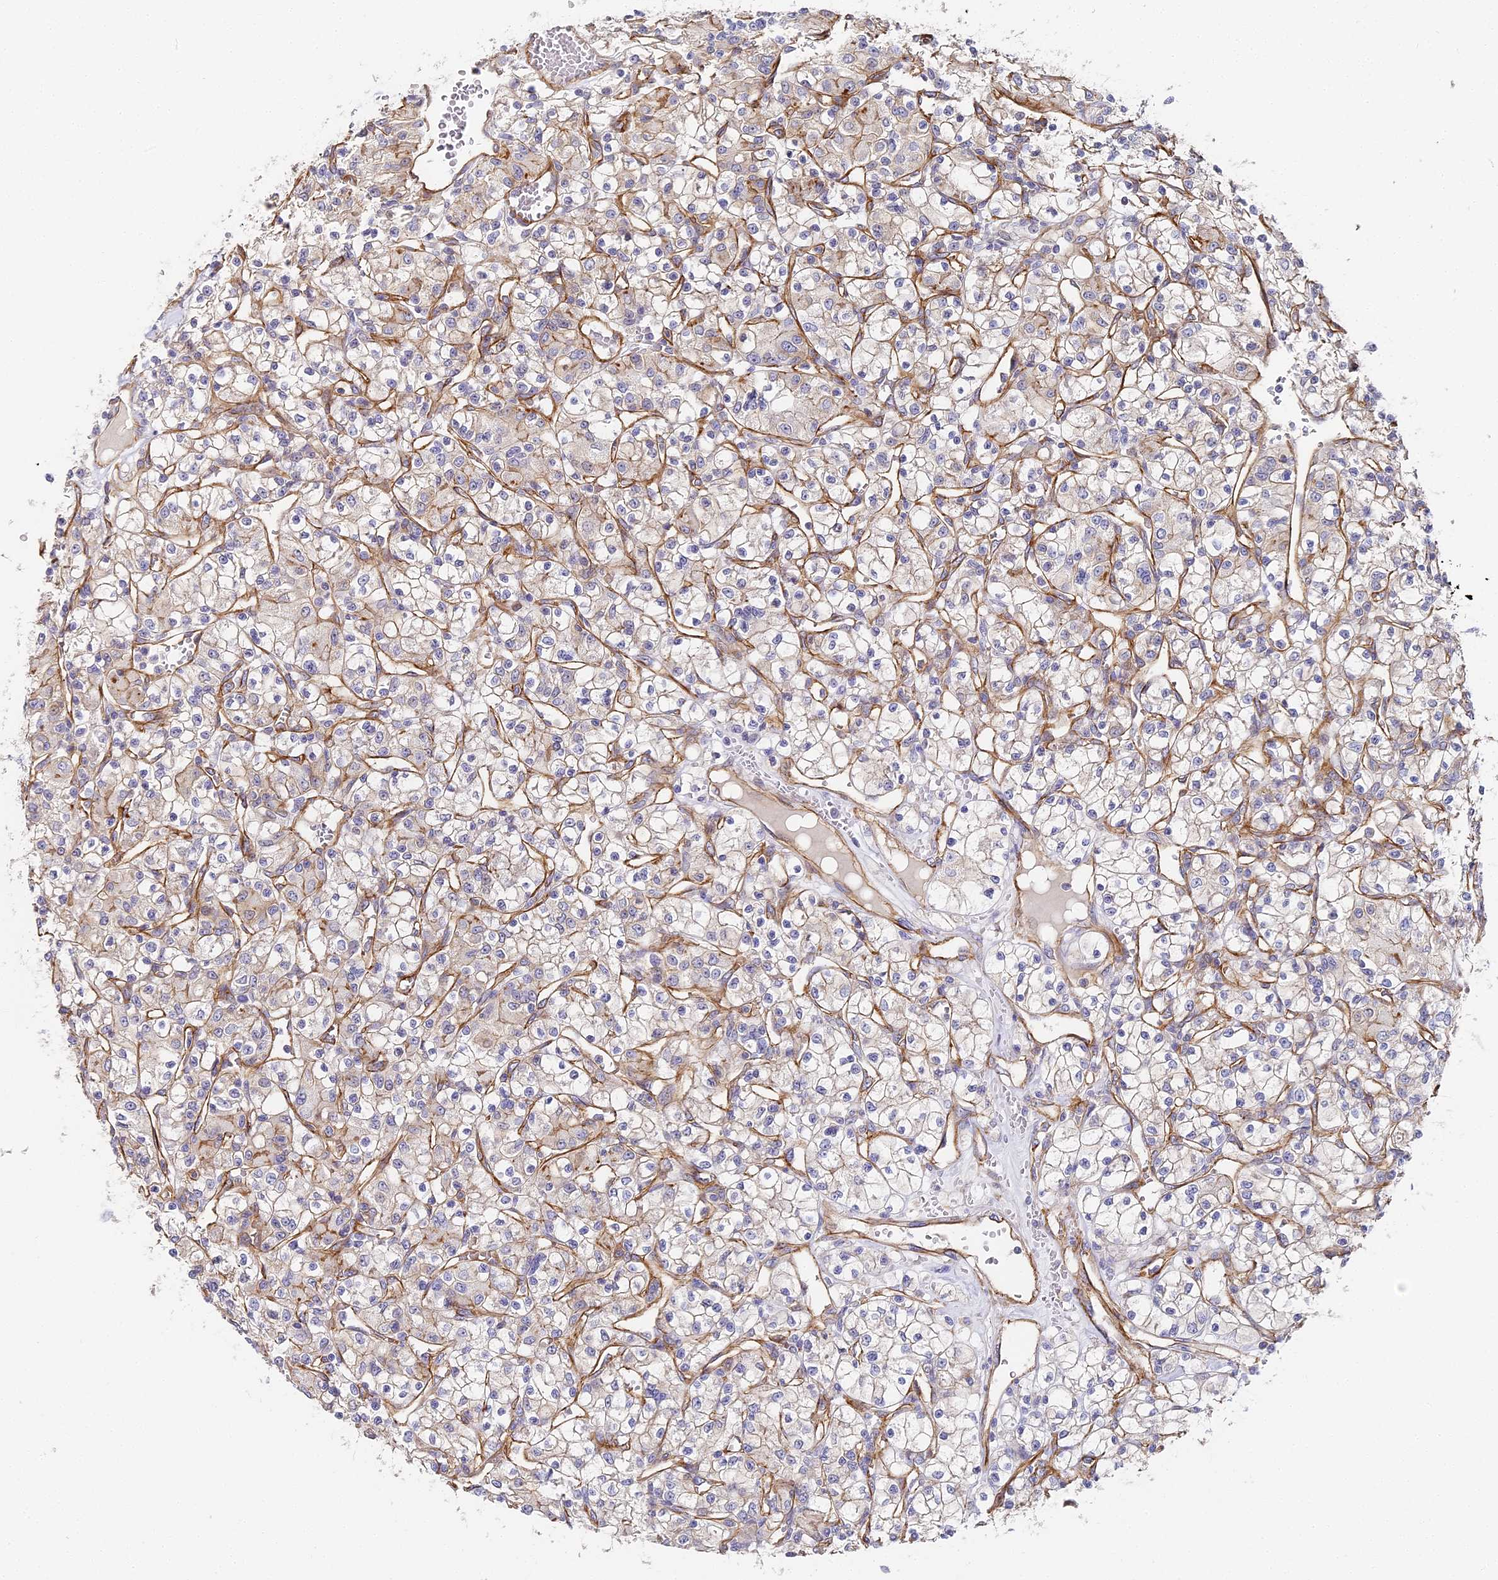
{"staining": {"intensity": "negative", "quantity": "none", "location": "none"}, "tissue": "renal cancer", "cell_type": "Tumor cells", "image_type": "cancer", "snomed": [{"axis": "morphology", "description": "Adenocarcinoma, NOS"}, {"axis": "topography", "description": "Kidney"}], "caption": "The micrograph demonstrates no staining of tumor cells in renal cancer (adenocarcinoma).", "gene": "CCDC30", "patient": {"sex": "female", "age": 59}}